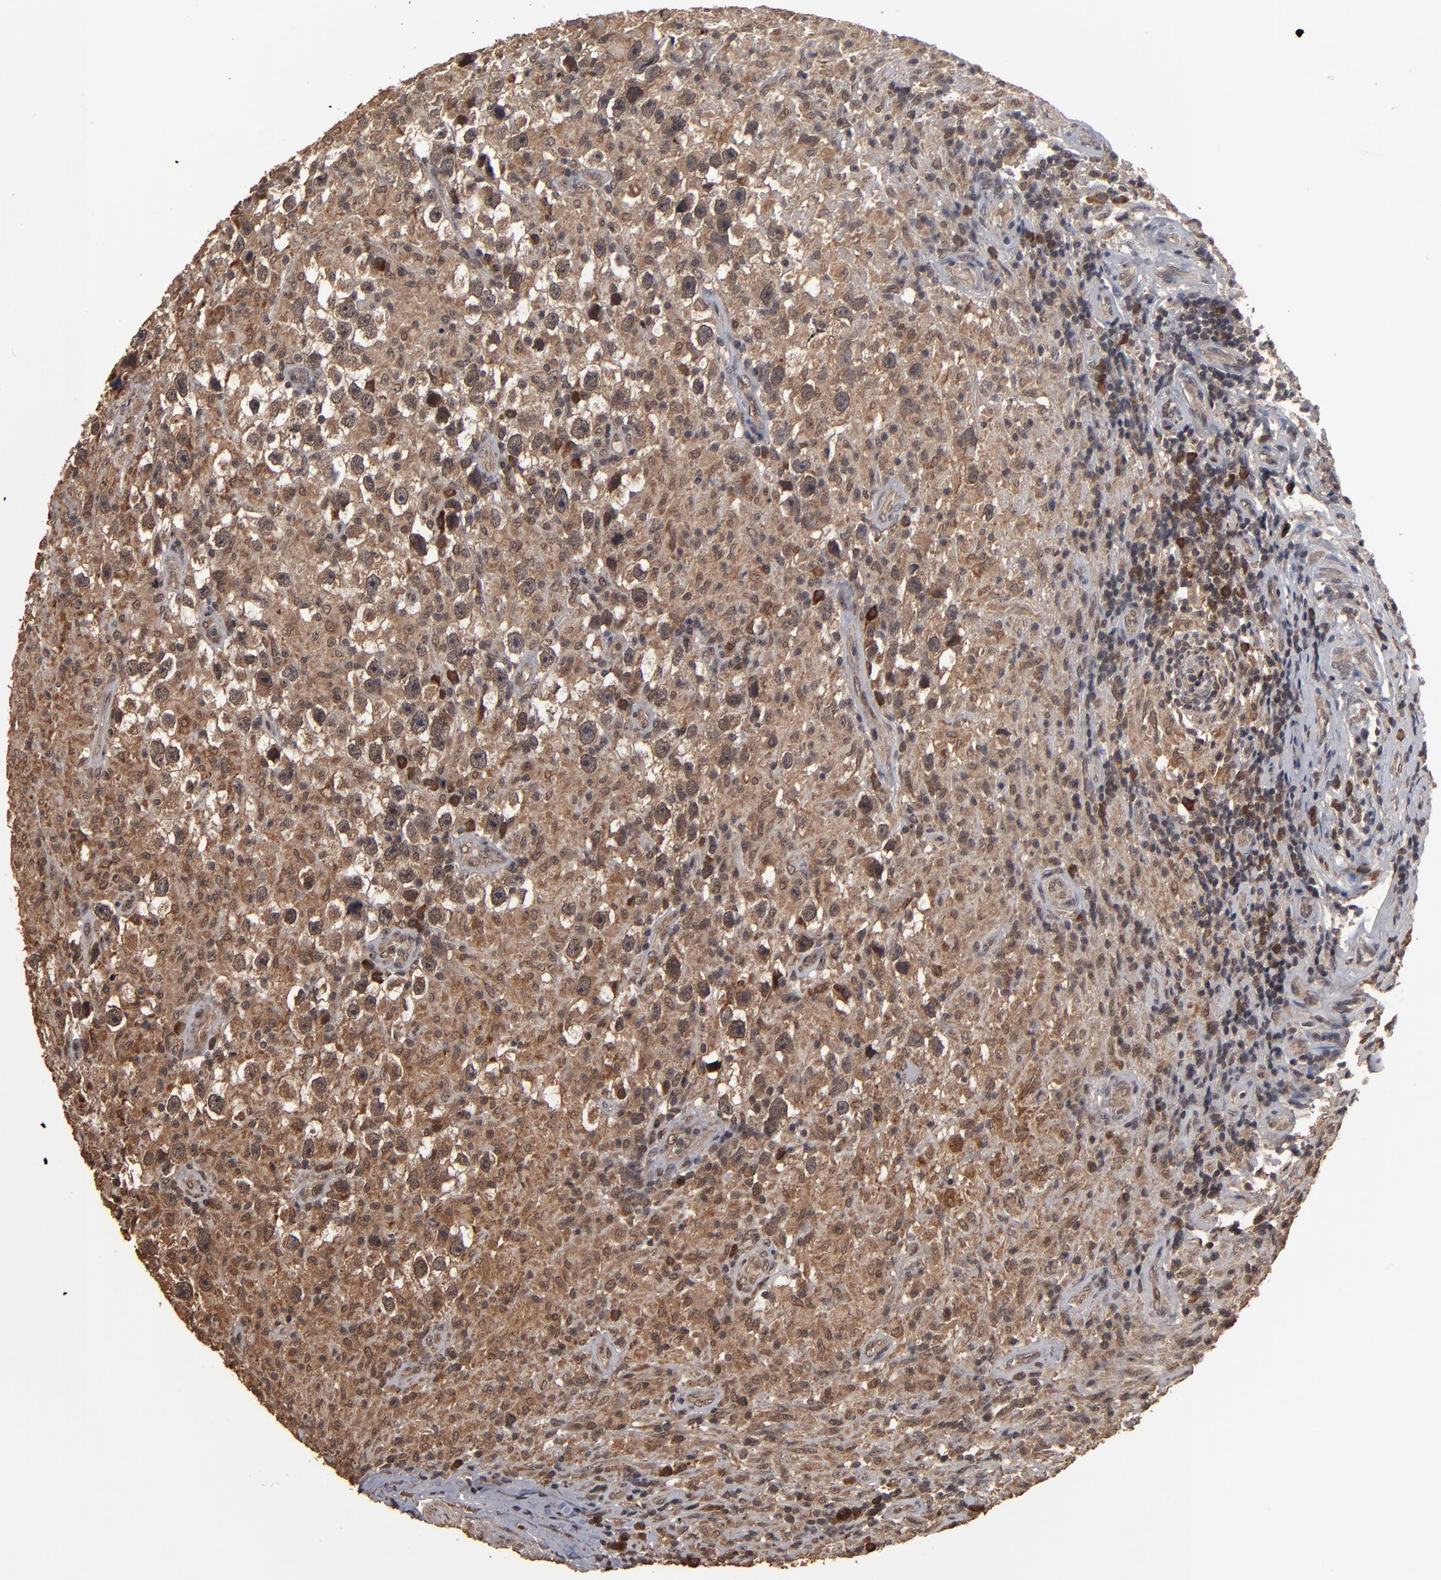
{"staining": {"intensity": "moderate", "quantity": ">75%", "location": "cytoplasmic/membranous,nuclear"}, "tissue": "testis cancer", "cell_type": "Tumor cells", "image_type": "cancer", "snomed": [{"axis": "morphology", "description": "Seminoma, NOS"}, {"axis": "topography", "description": "Testis"}], "caption": "Immunohistochemical staining of human testis cancer demonstrates medium levels of moderate cytoplasmic/membranous and nuclear protein expression in approximately >75% of tumor cells.", "gene": "NXF2B", "patient": {"sex": "male", "age": 34}}